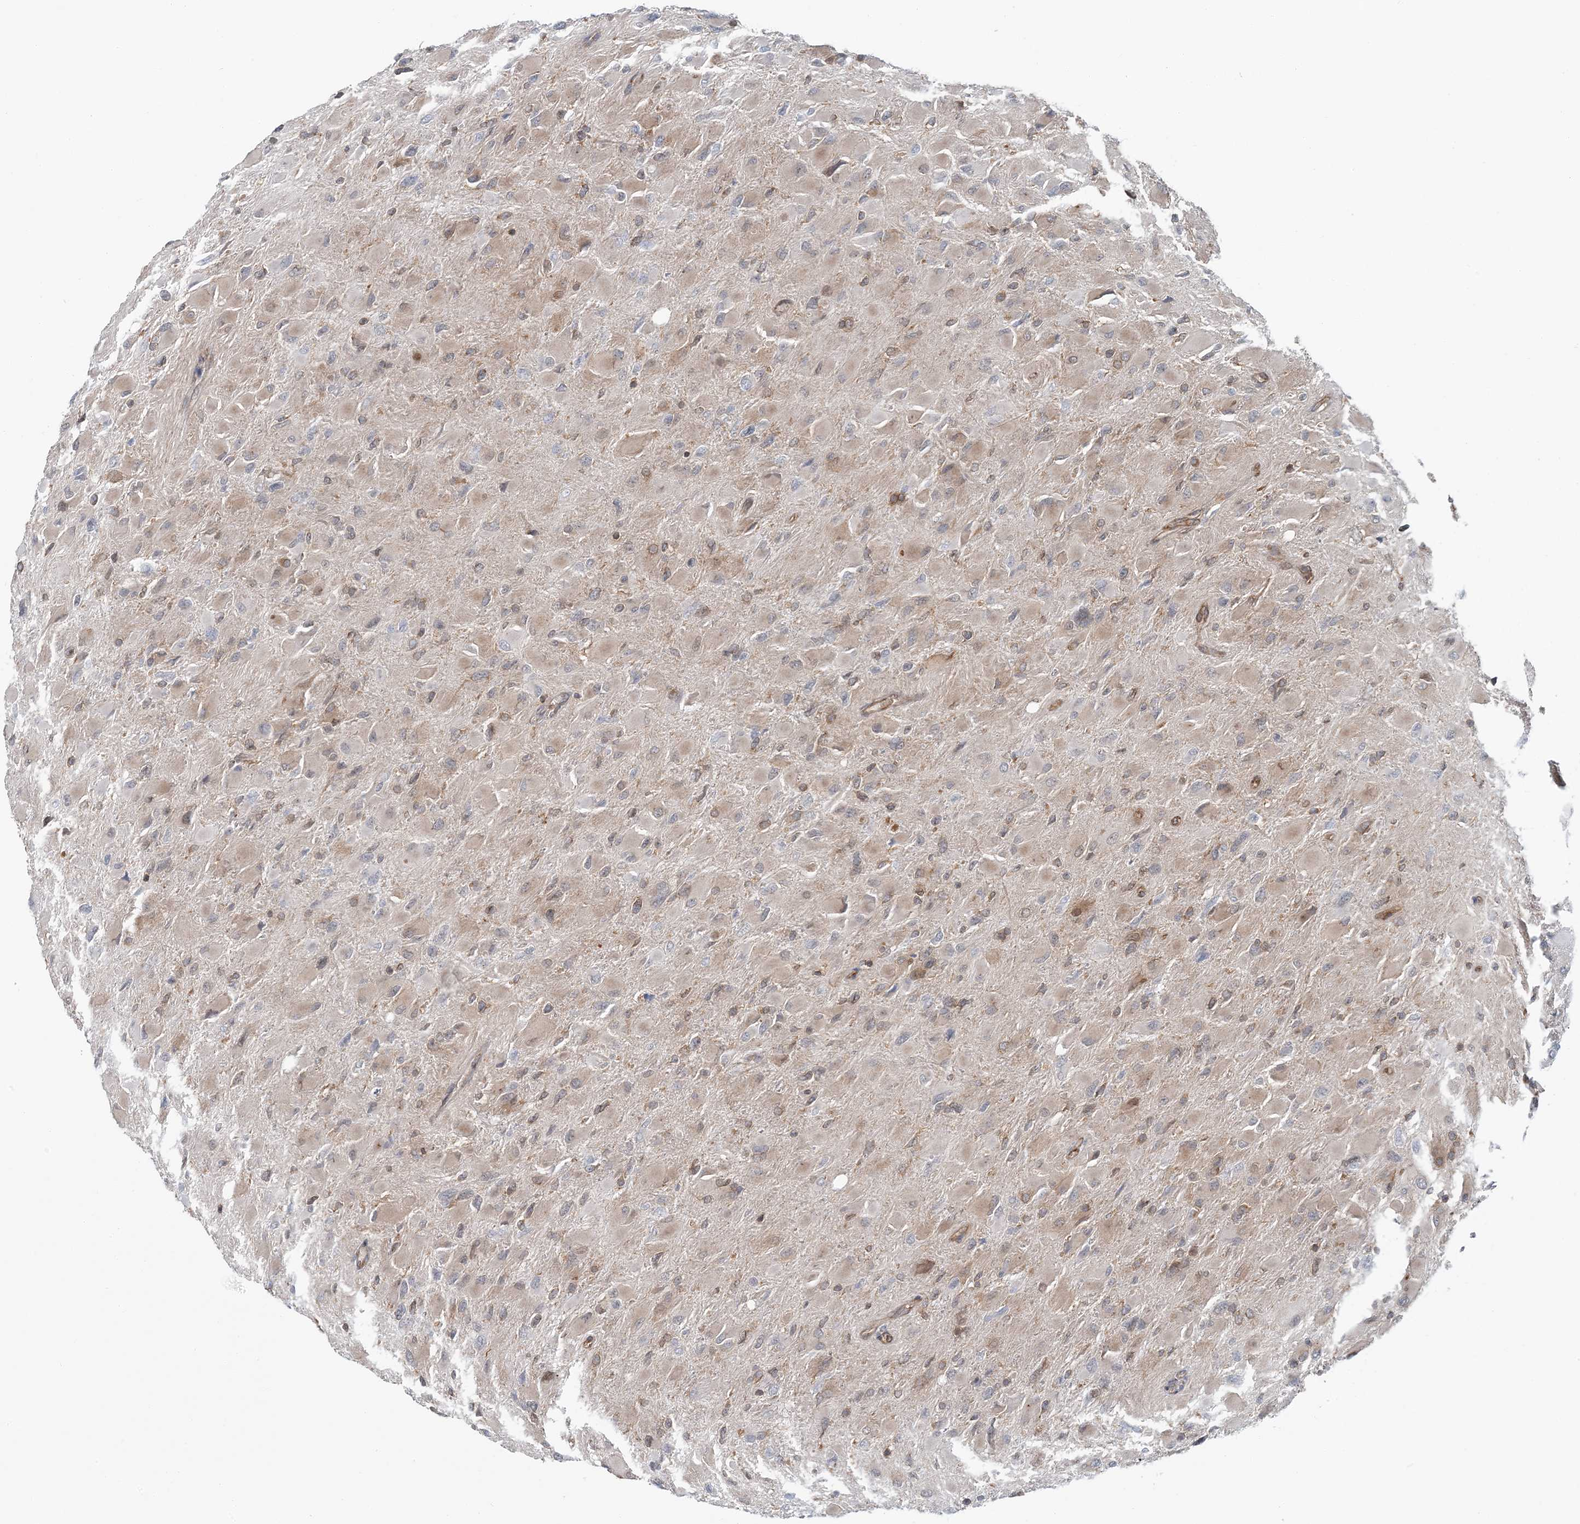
{"staining": {"intensity": "weak", "quantity": "<25%", "location": "cytoplasmic/membranous"}, "tissue": "glioma", "cell_type": "Tumor cells", "image_type": "cancer", "snomed": [{"axis": "morphology", "description": "Glioma, malignant, High grade"}, {"axis": "topography", "description": "Cerebral cortex"}], "caption": "This is a image of IHC staining of glioma, which shows no staining in tumor cells.", "gene": "ATP13A2", "patient": {"sex": "female", "age": 36}}